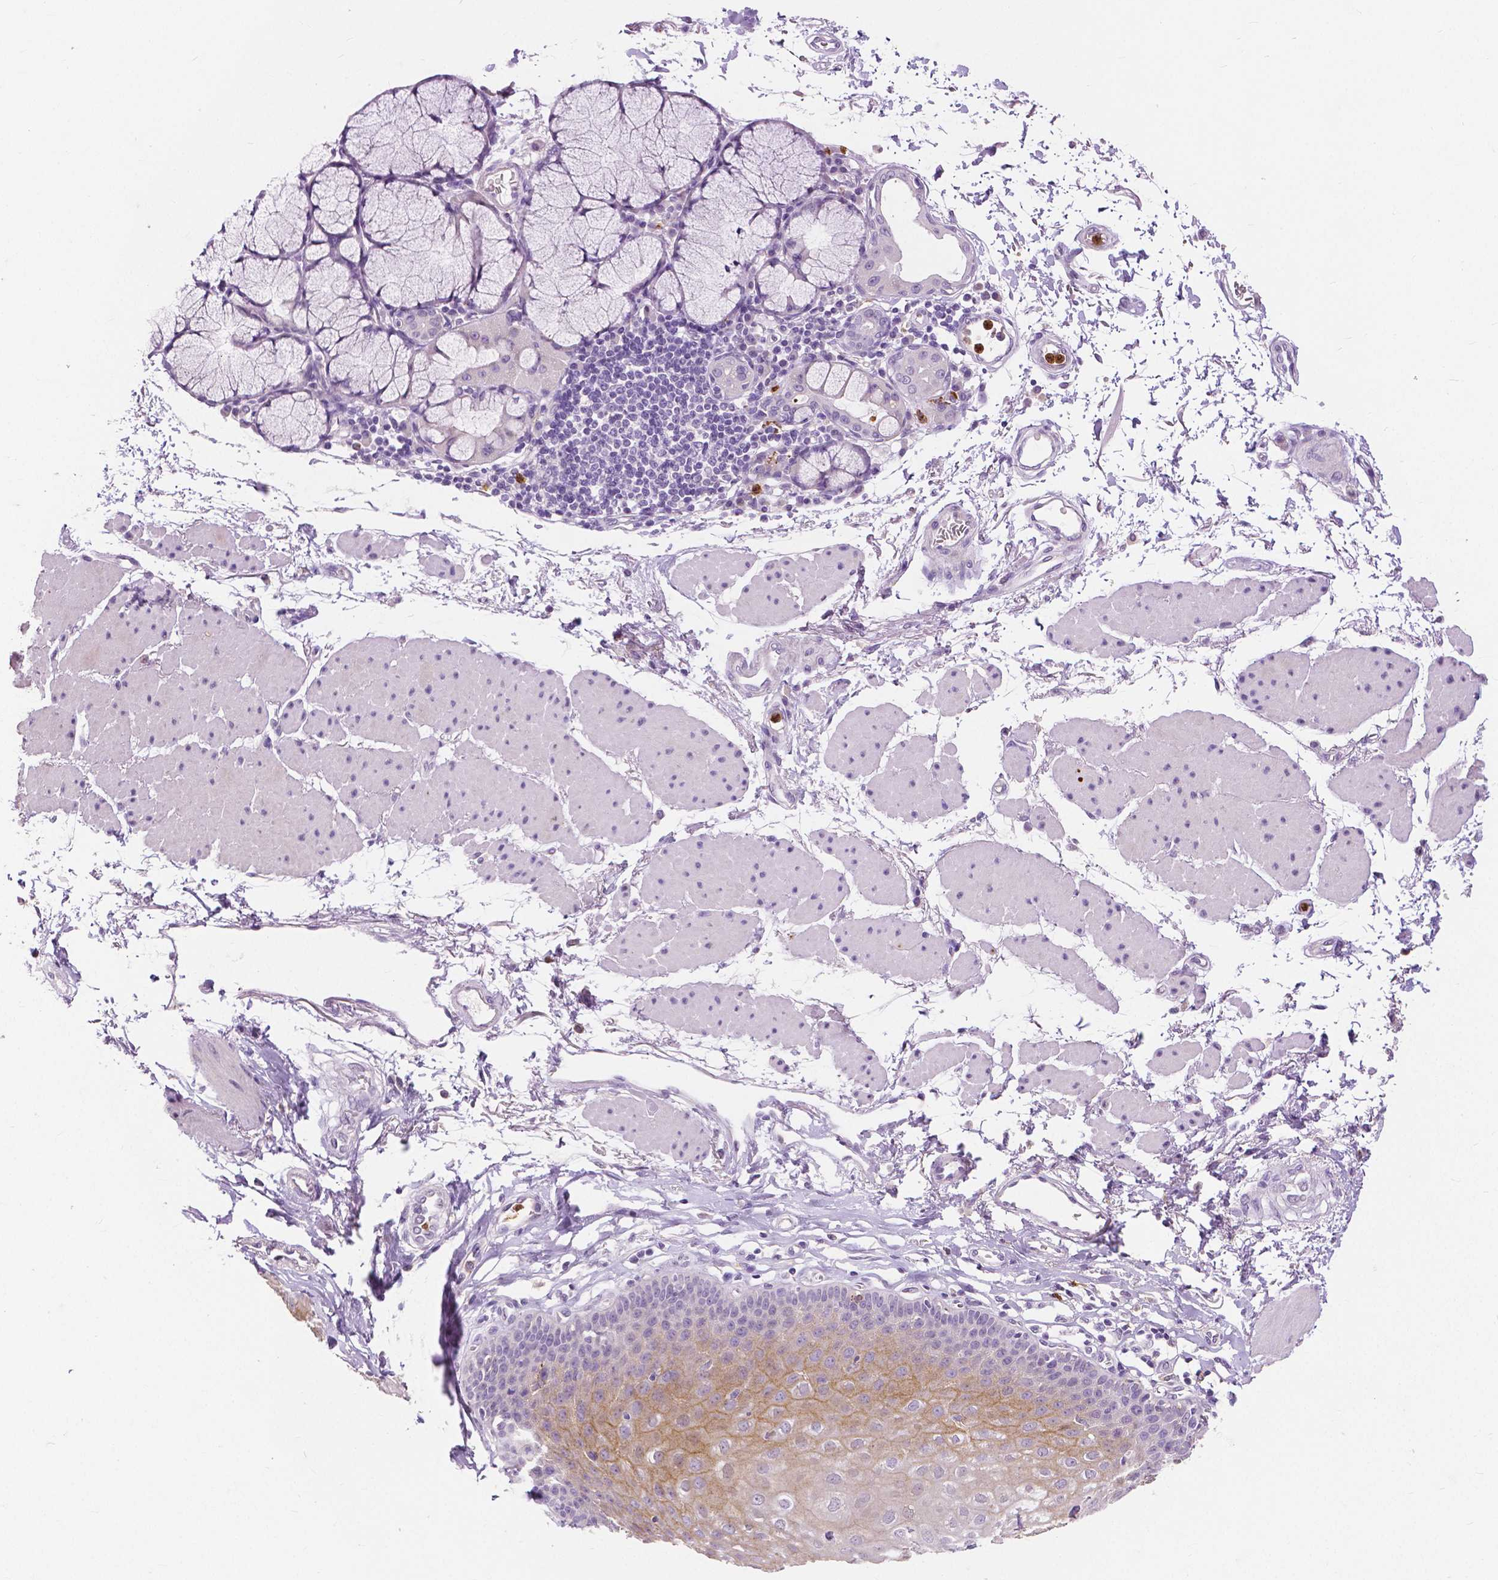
{"staining": {"intensity": "weak", "quantity": "<25%", "location": "cytoplasmic/membranous"}, "tissue": "esophagus", "cell_type": "Squamous epithelial cells", "image_type": "normal", "snomed": [{"axis": "morphology", "description": "Normal tissue, NOS"}, {"axis": "topography", "description": "Esophagus"}], "caption": "This is an IHC micrograph of unremarkable human esophagus. There is no staining in squamous epithelial cells.", "gene": "CXCR2", "patient": {"sex": "female", "age": 81}}